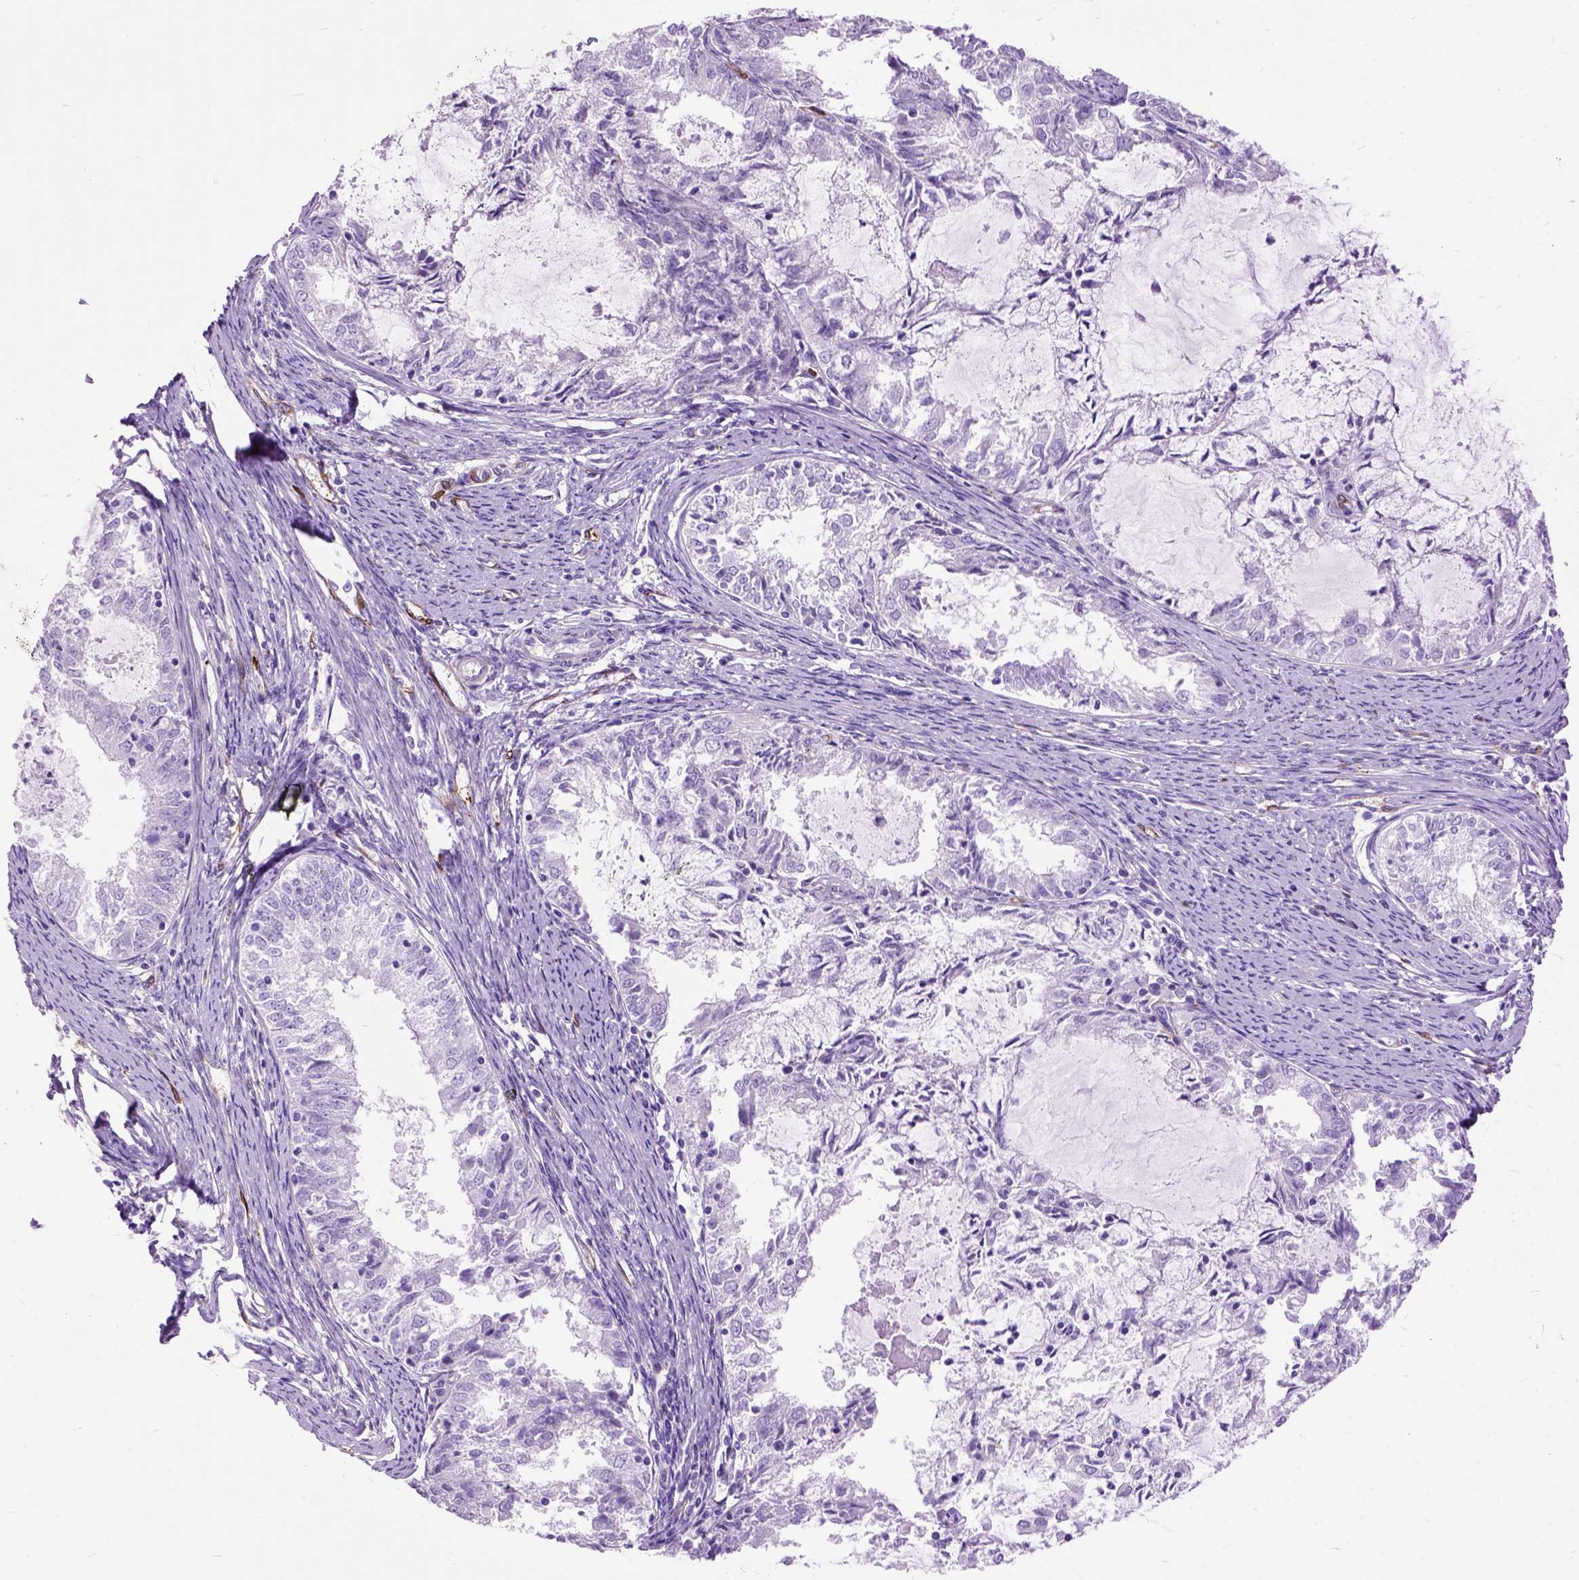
{"staining": {"intensity": "negative", "quantity": "none", "location": "none"}, "tissue": "endometrial cancer", "cell_type": "Tumor cells", "image_type": "cancer", "snomed": [{"axis": "morphology", "description": "Adenocarcinoma, NOS"}, {"axis": "topography", "description": "Endometrium"}], "caption": "Adenocarcinoma (endometrial) was stained to show a protein in brown. There is no significant staining in tumor cells.", "gene": "MAPT", "patient": {"sex": "female", "age": 57}}